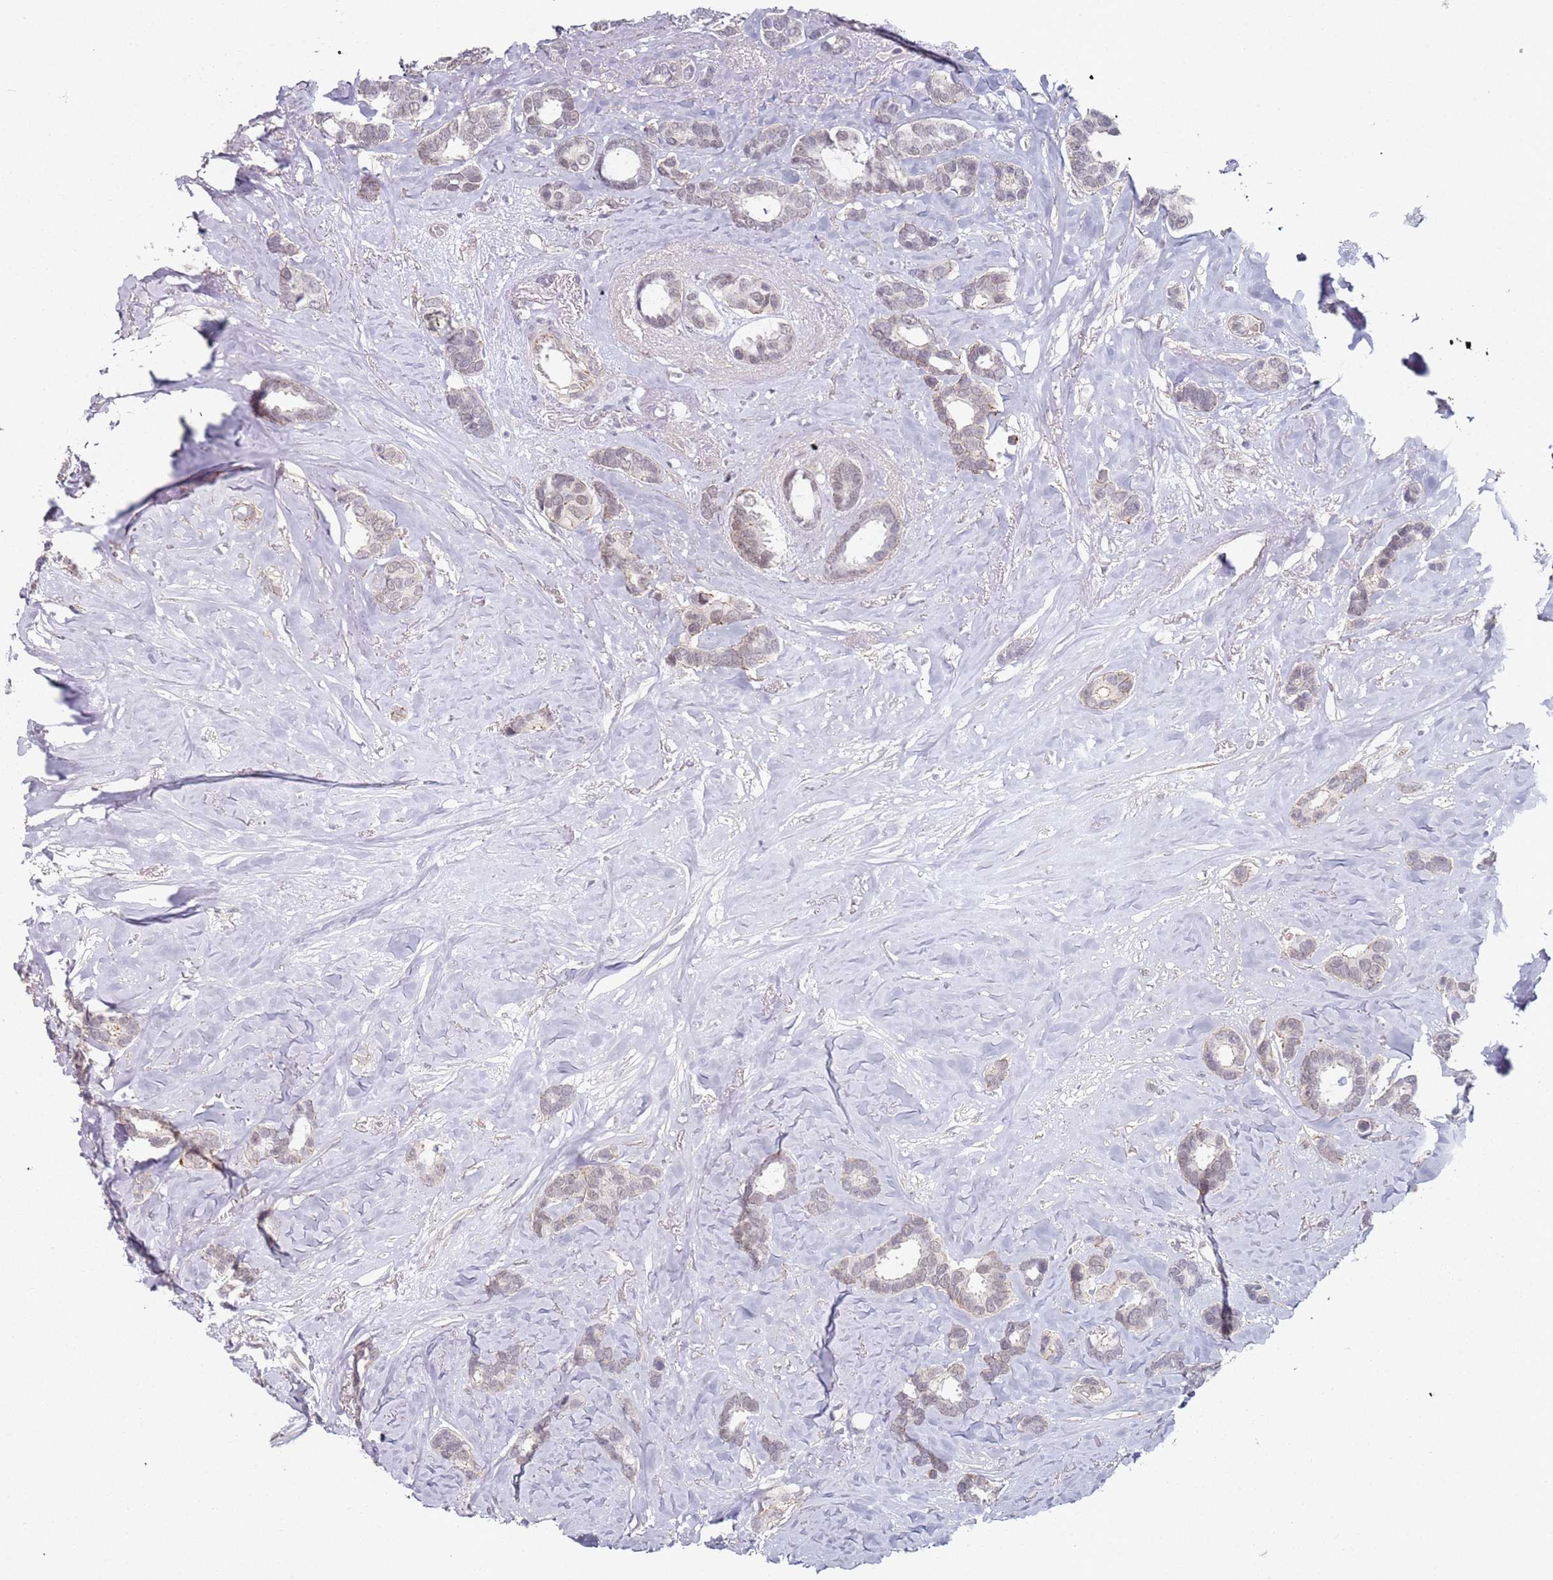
{"staining": {"intensity": "weak", "quantity": ">75%", "location": "nuclear"}, "tissue": "breast cancer", "cell_type": "Tumor cells", "image_type": "cancer", "snomed": [{"axis": "morphology", "description": "Duct carcinoma"}, {"axis": "topography", "description": "Breast"}], "caption": "High-power microscopy captured an immunohistochemistry histopathology image of infiltrating ductal carcinoma (breast), revealing weak nuclear staining in about >75% of tumor cells. (Brightfield microscopy of DAB IHC at high magnification).", "gene": "ATF6B", "patient": {"sex": "female", "age": 87}}